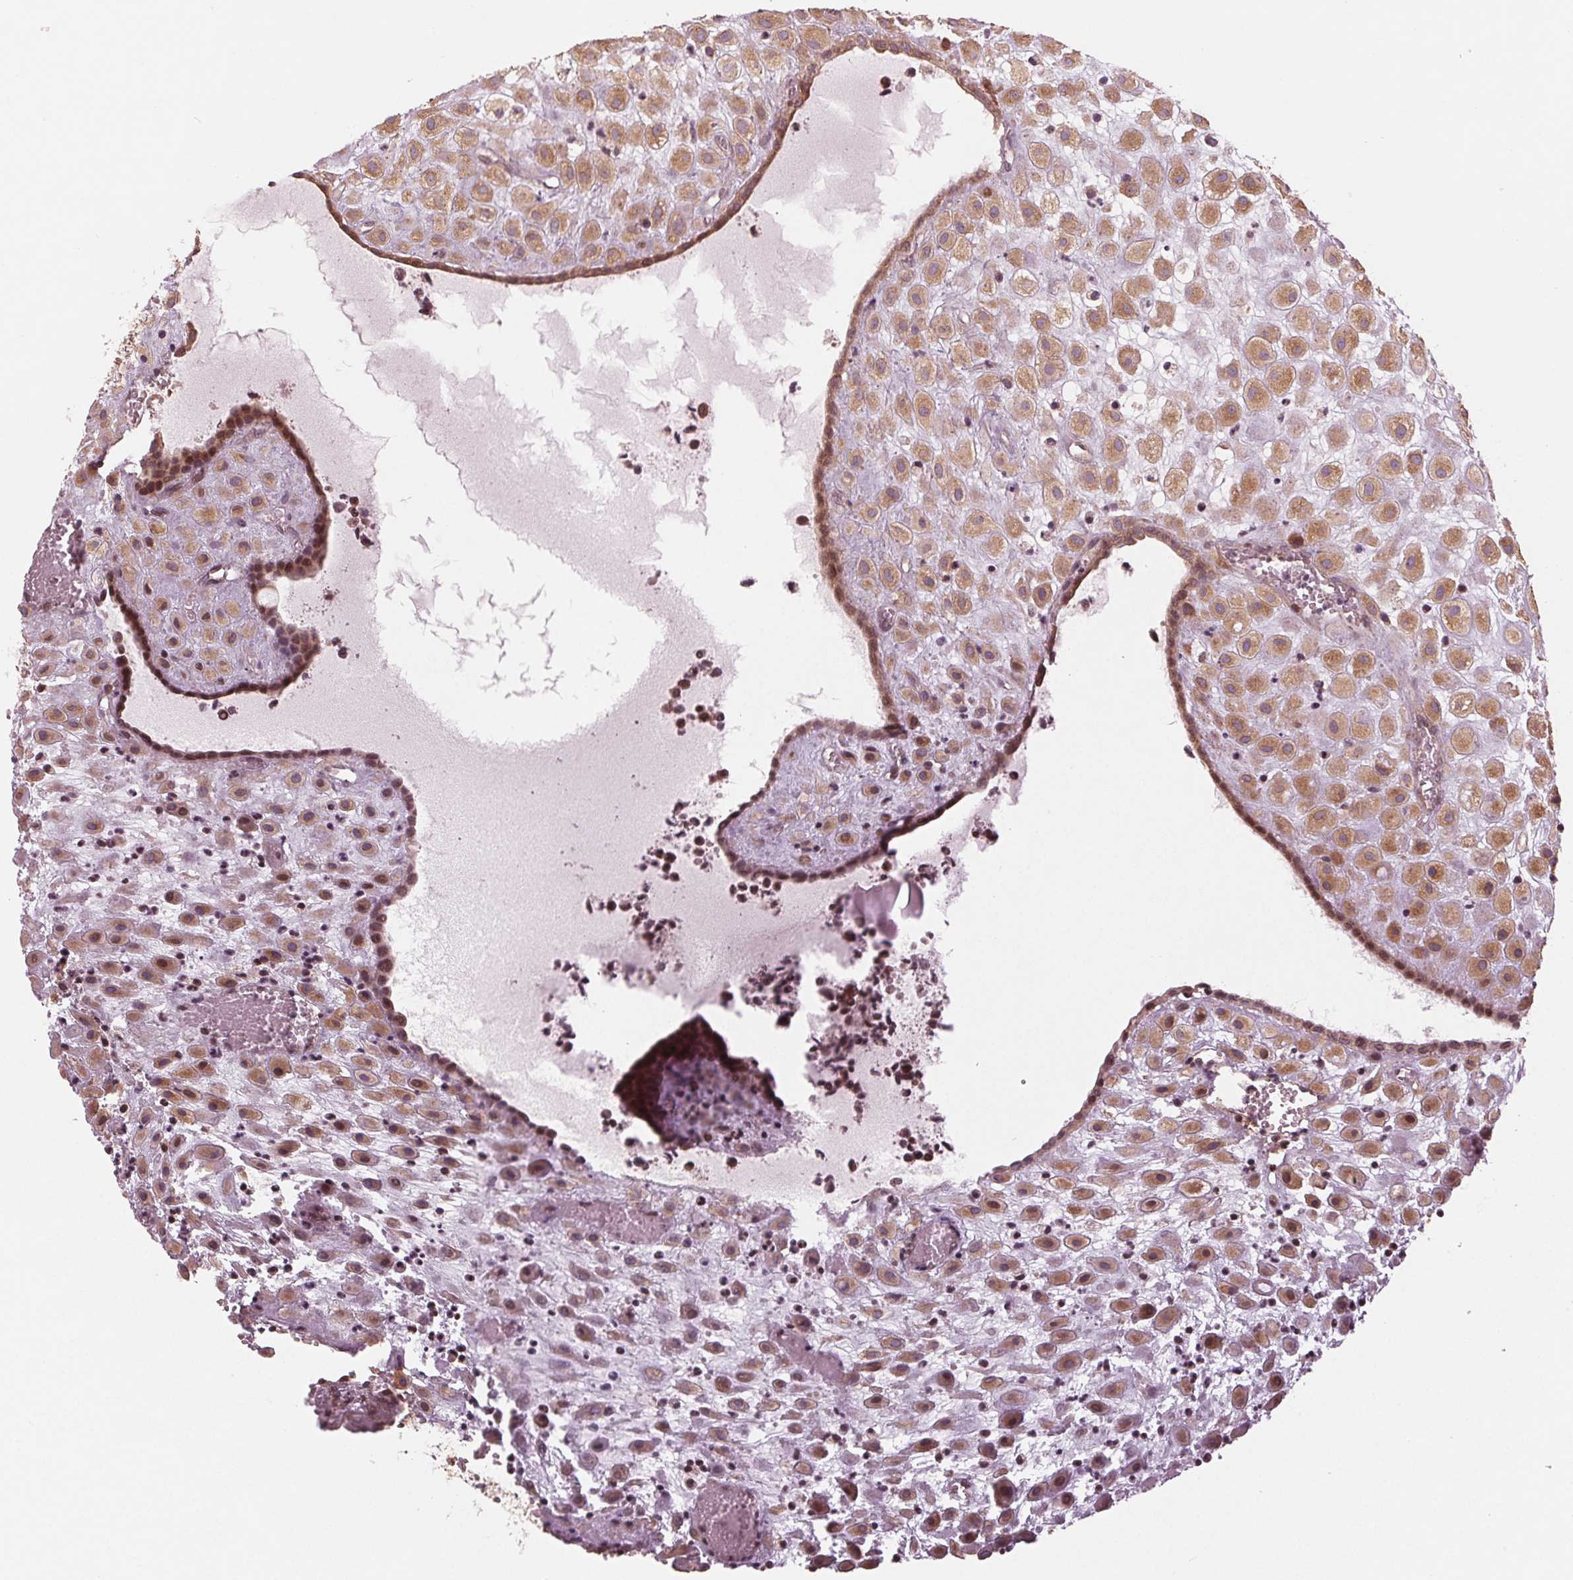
{"staining": {"intensity": "moderate", "quantity": ">75%", "location": "cytoplasmic/membranous,nuclear"}, "tissue": "placenta", "cell_type": "Decidual cells", "image_type": "normal", "snomed": [{"axis": "morphology", "description": "Normal tissue, NOS"}, {"axis": "topography", "description": "Placenta"}], "caption": "Protein staining reveals moderate cytoplasmic/membranous,nuclear expression in approximately >75% of decidual cells in benign placenta.", "gene": "CMIP", "patient": {"sex": "female", "age": 24}}